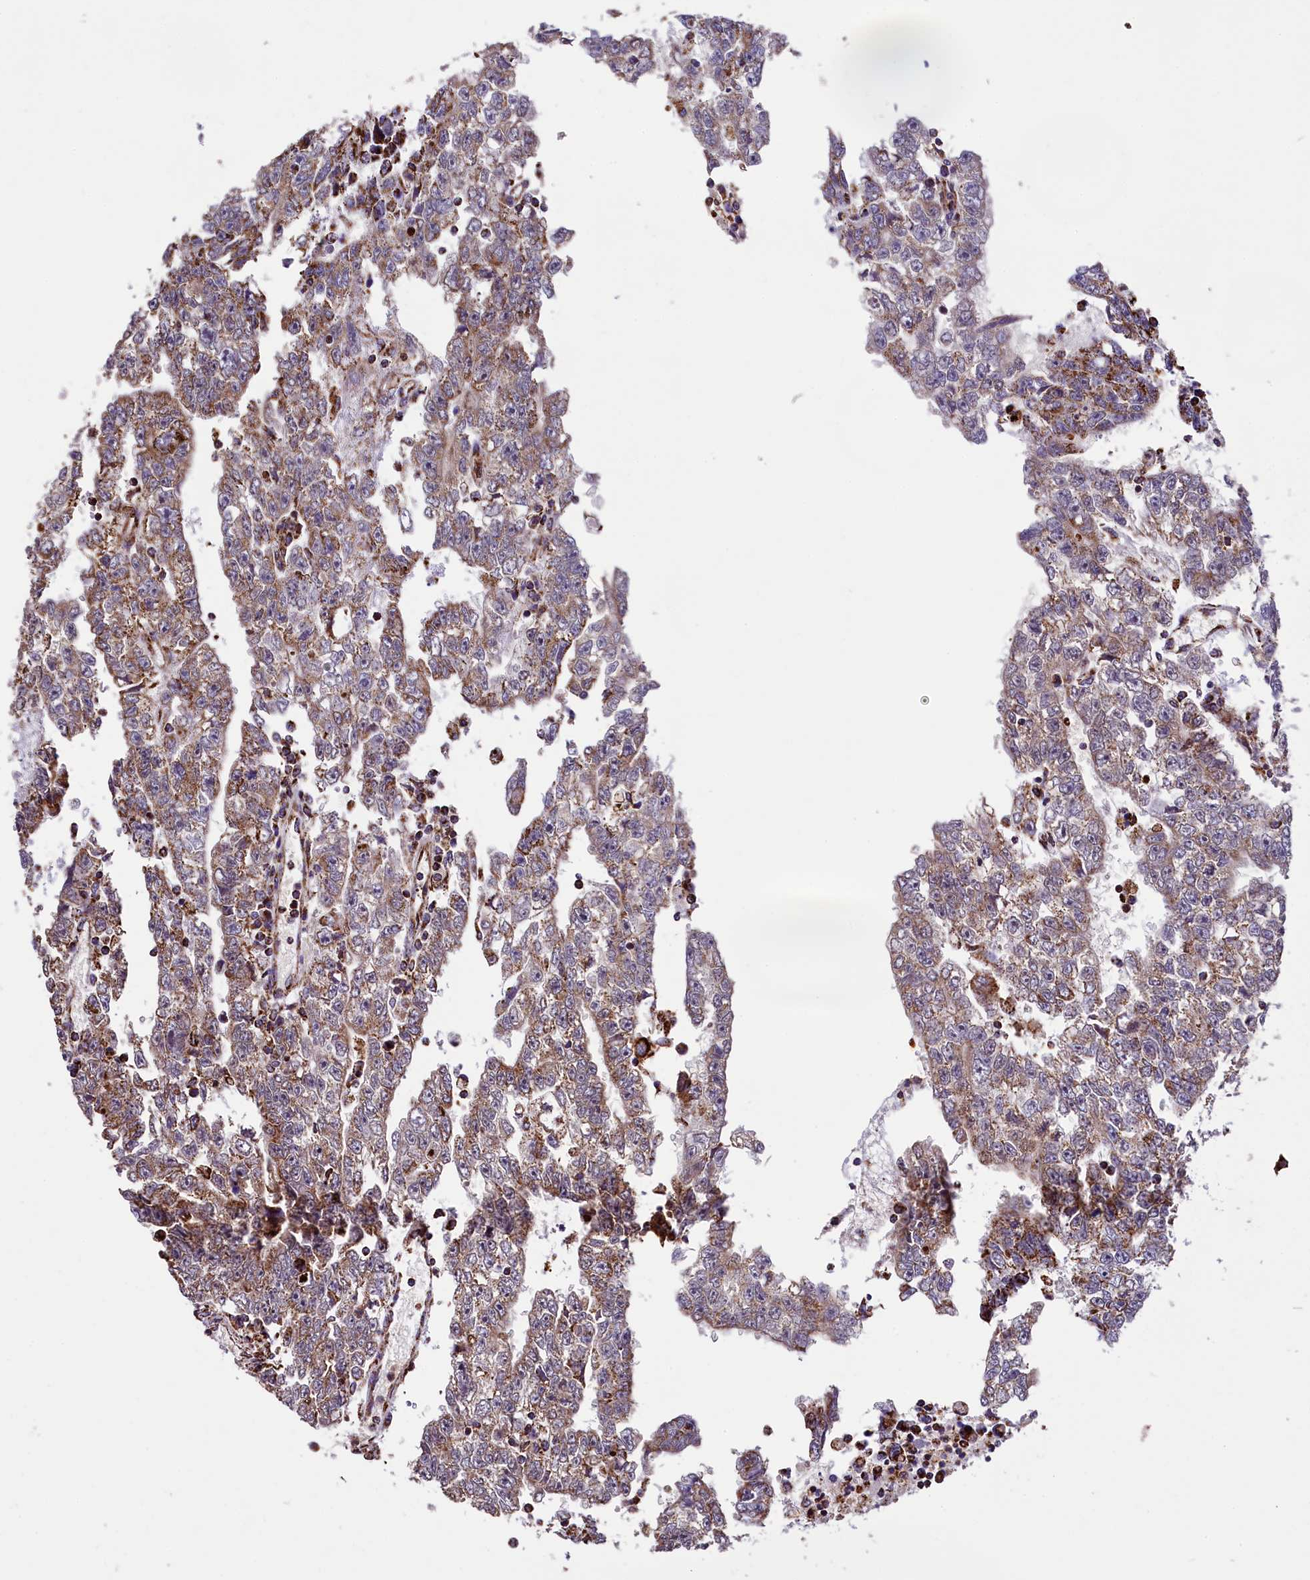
{"staining": {"intensity": "moderate", "quantity": "25%-75%", "location": "cytoplasmic/membranous"}, "tissue": "testis cancer", "cell_type": "Tumor cells", "image_type": "cancer", "snomed": [{"axis": "morphology", "description": "Carcinoma, Embryonal, NOS"}, {"axis": "topography", "description": "Testis"}], "caption": "Protein expression analysis of testis cancer (embryonal carcinoma) shows moderate cytoplasmic/membranous expression in about 25%-75% of tumor cells.", "gene": "KLC2", "patient": {"sex": "male", "age": 25}}